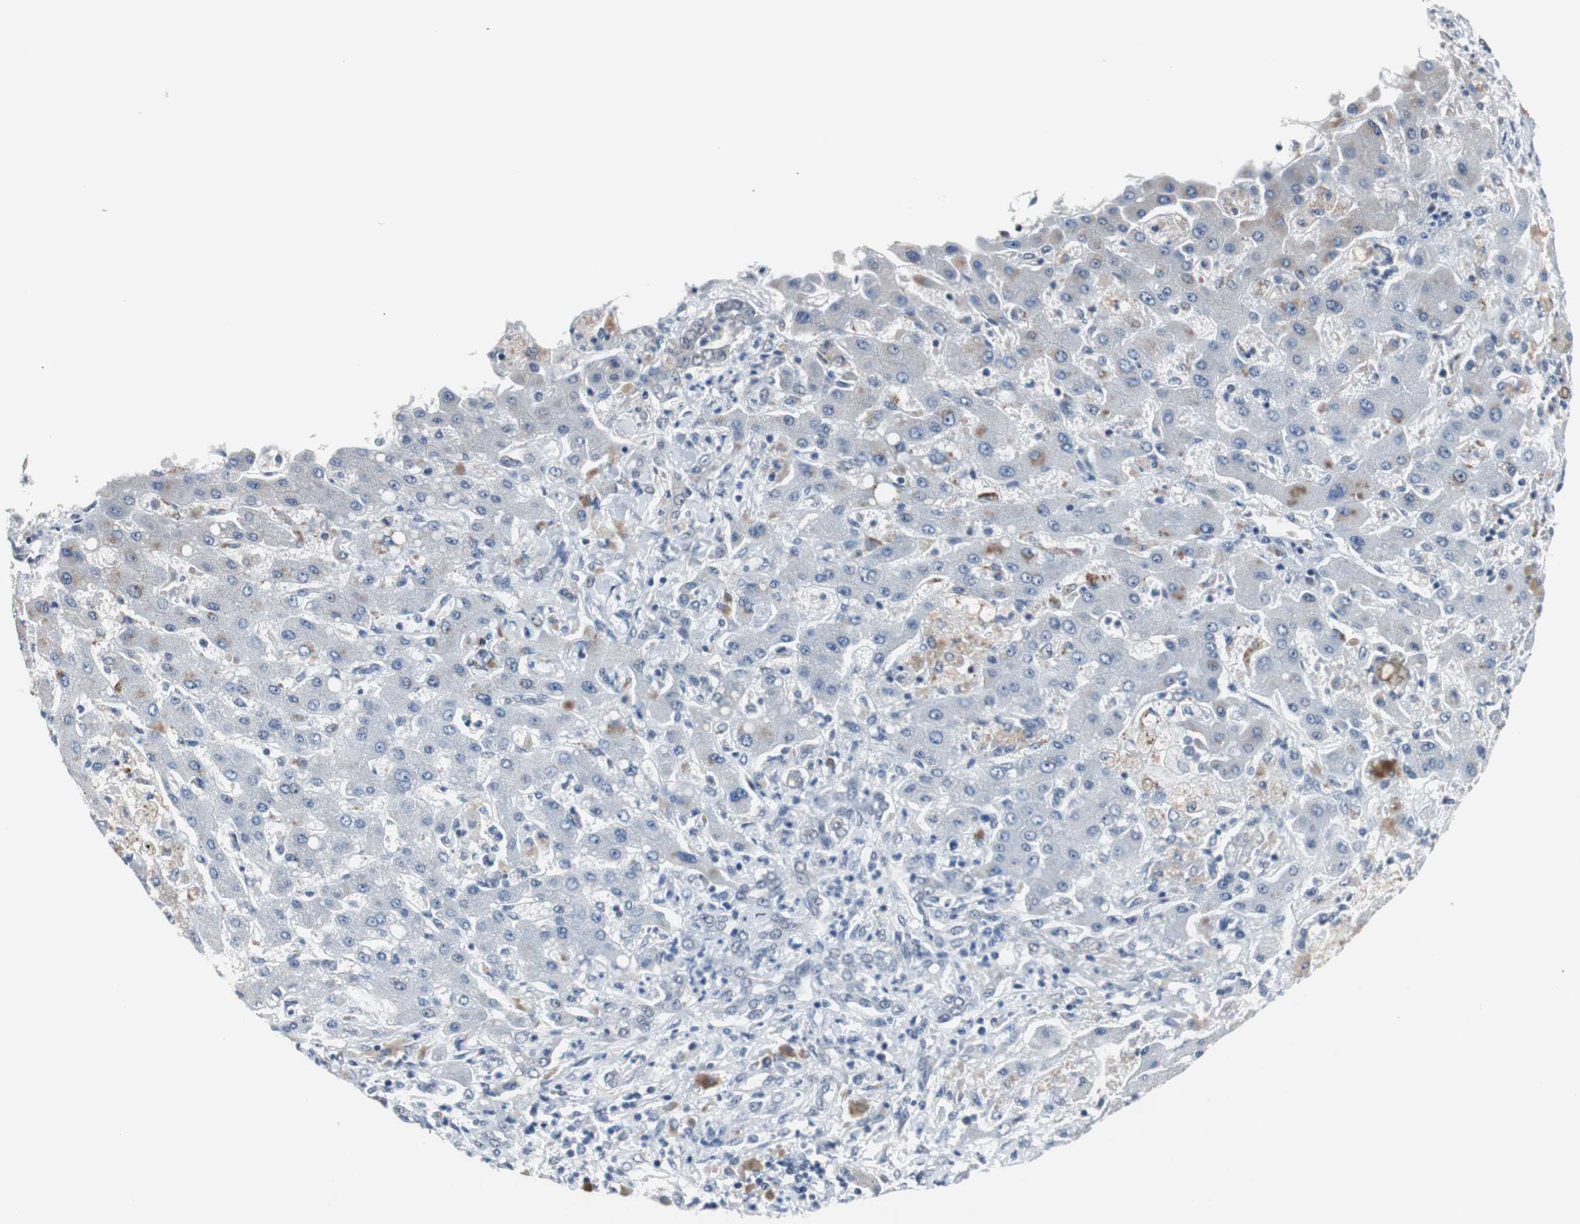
{"staining": {"intensity": "weak", "quantity": "<25%", "location": "cytoplasmic/membranous"}, "tissue": "liver cancer", "cell_type": "Tumor cells", "image_type": "cancer", "snomed": [{"axis": "morphology", "description": "Cholangiocarcinoma"}, {"axis": "topography", "description": "Liver"}], "caption": "Micrograph shows no significant protein staining in tumor cells of liver cholangiocarcinoma. The staining was performed using DAB to visualize the protein expression in brown, while the nuclei were stained in blue with hematoxylin (Magnification: 20x).", "gene": "ZHX2", "patient": {"sex": "male", "age": 50}}